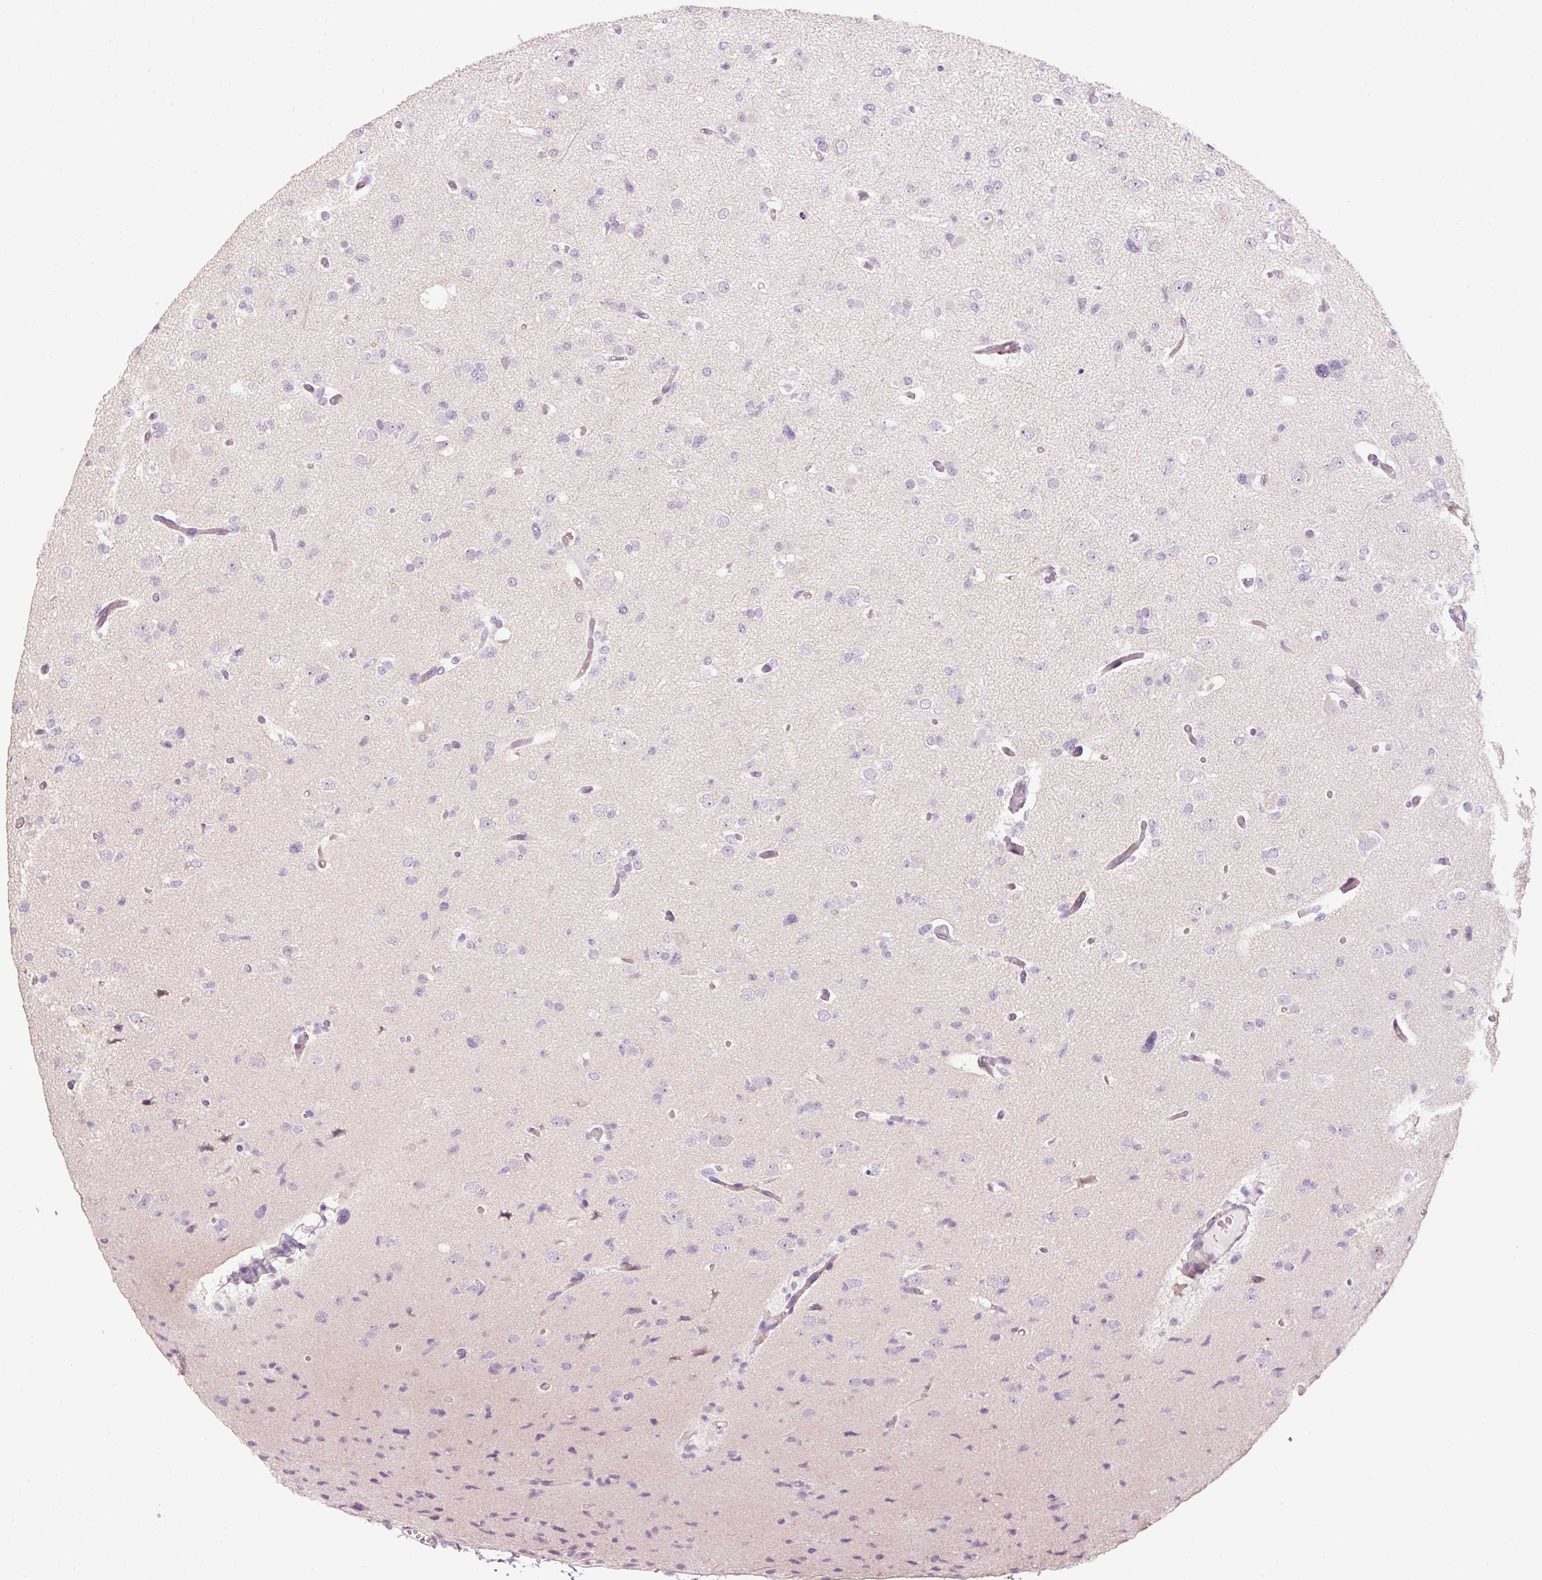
{"staining": {"intensity": "negative", "quantity": "none", "location": "none"}, "tissue": "glioma", "cell_type": "Tumor cells", "image_type": "cancer", "snomed": [{"axis": "morphology", "description": "Glioma, malignant, Low grade"}, {"axis": "topography", "description": "Brain"}], "caption": "High magnification brightfield microscopy of glioma stained with DAB (3,3'-diaminobenzidine) (brown) and counterstained with hematoxylin (blue): tumor cells show no significant staining.", "gene": "HAX1", "patient": {"sex": "female", "age": 22}}